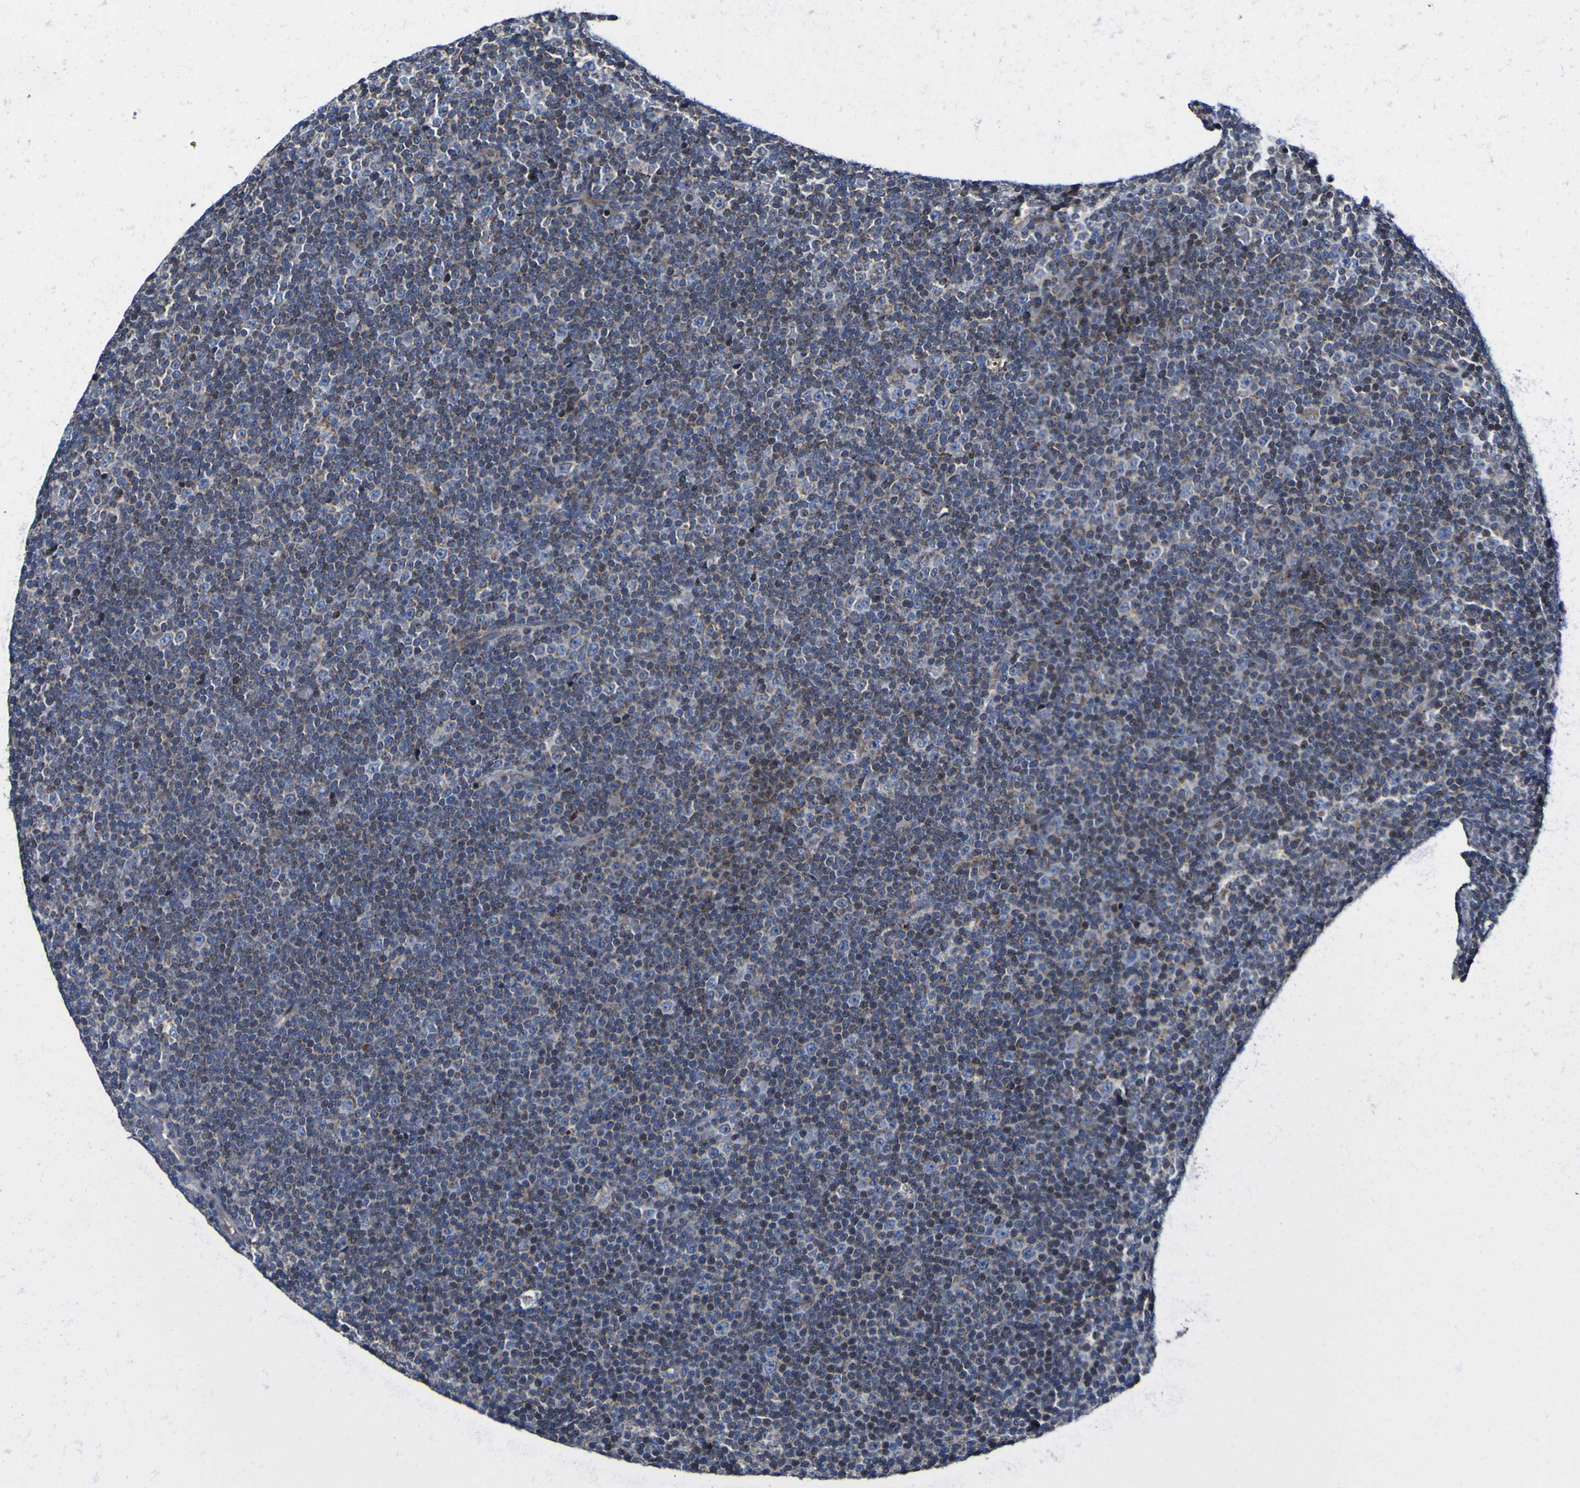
{"staining": {"intensity": "negative", "quantity": "none", "location": "none"}, "tissue": "lymphoma", "cell_type": "Tumor cells", "image_type": "cancer", "snomed": [{"axis": "morphology", "description": "Malignant lymphoma, non-Hodgkin's type, Low grade"}, {"axis": "topography", "description": "Lymph node"}], "caption": "Immunohistochemistry image of lymphoma stained for a protein (brown), which exhibits no expression in tumor cells.", "gene": "CCDC90B", "patient": {"sex": "female", "age": 67}}